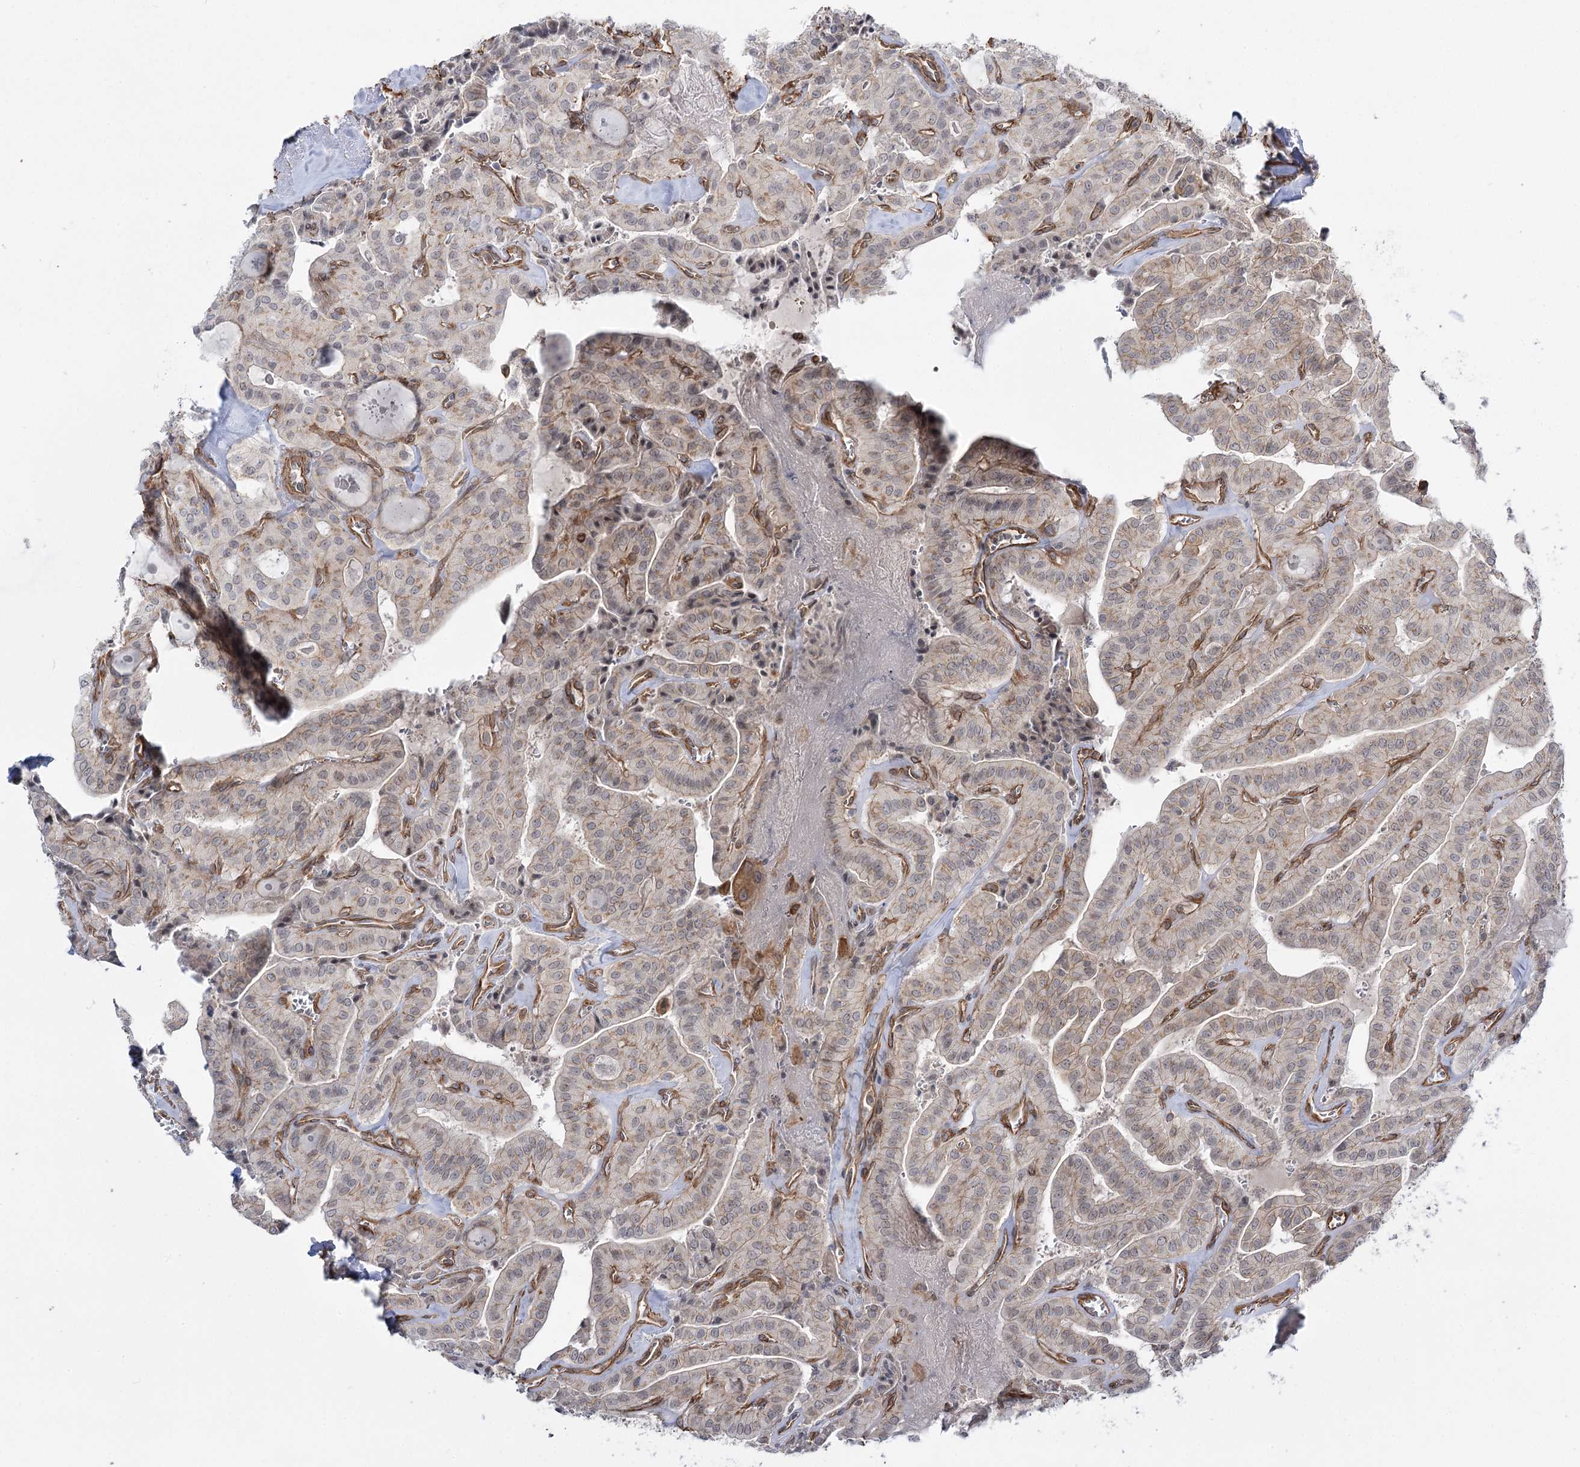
{"staining": {"intensity": "weak", "quantity": "<25%", "location": "cytoplasmic/membranous"}, "tissue": "thyroid cancer", "cell_type": "Tumor cells", "image_type": "cancer", "snomed": [{"axis": "morphology", "description": "Papillary adenocarcinoma, NOS"}, {"axis": "topography", "description": "Thyroid gland"}], "caption": "Immunohistochemical staining of thyroid cancer exhibits no significant positivity in tumor cells.", "gene": "SH3BP5L", "patient": {"sex": "male", "age": 52}}